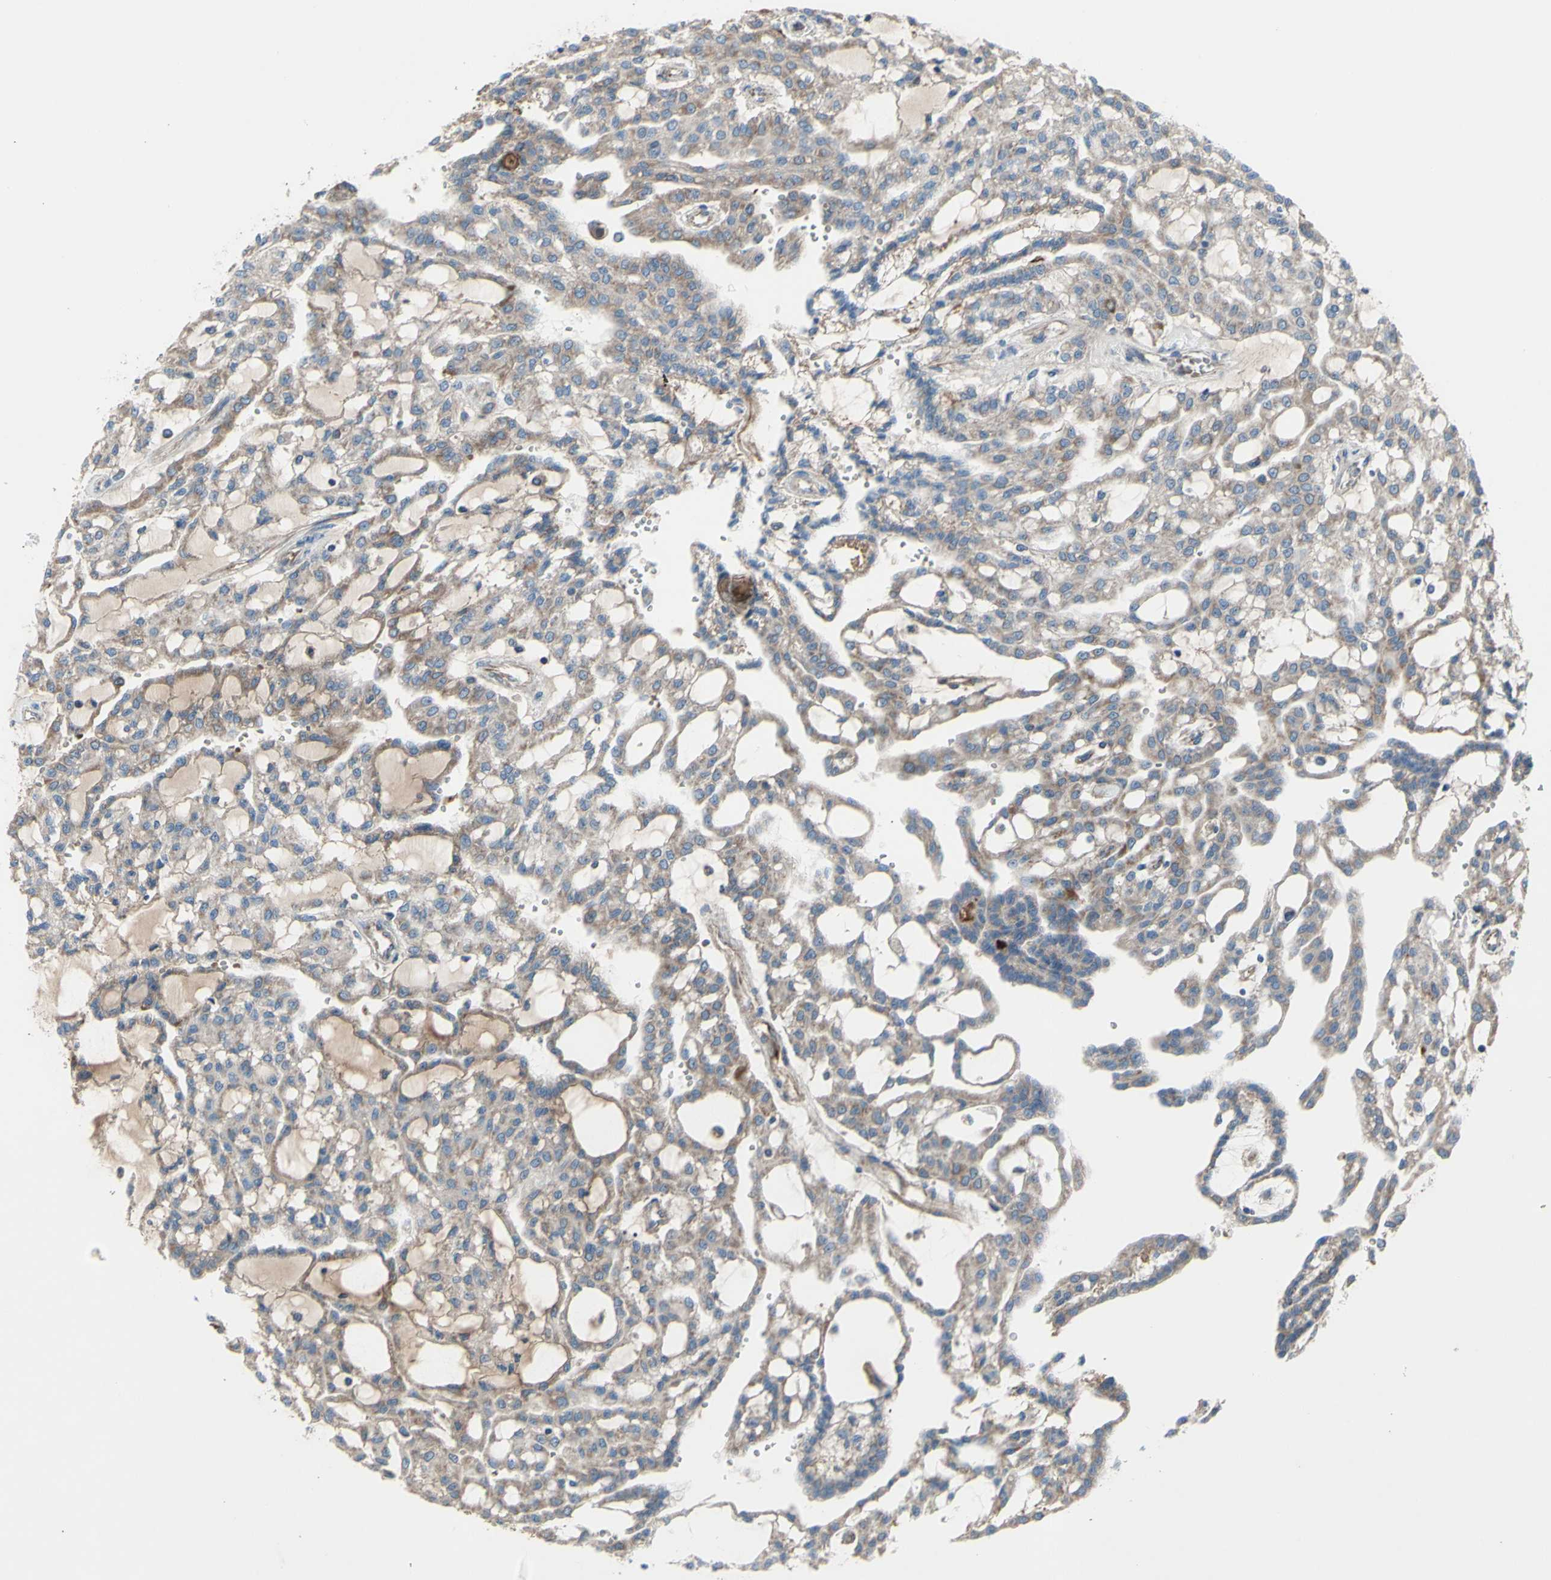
{"staining": {"intensity": "weak", "quantity": ">75%", "location": "cytoplasmic/membranous"}, "tissue": "renal cancer", "cell_type": "Tumor cells", "image_type": "cancer", "snomed": [{"axis": "morphology", "description": "Adenocarcinoma, NOS"}, {"axis": "topography", "description": "Kidney"}], "caption": "Brown immunohistochemical staining in adenocarcinoma (renal) demonstrates weak cytoplasmic/membranous expression in about >75% of tumor cells.", "gene": "EMC7", "patient": {"sex": "male", "age": 63}}